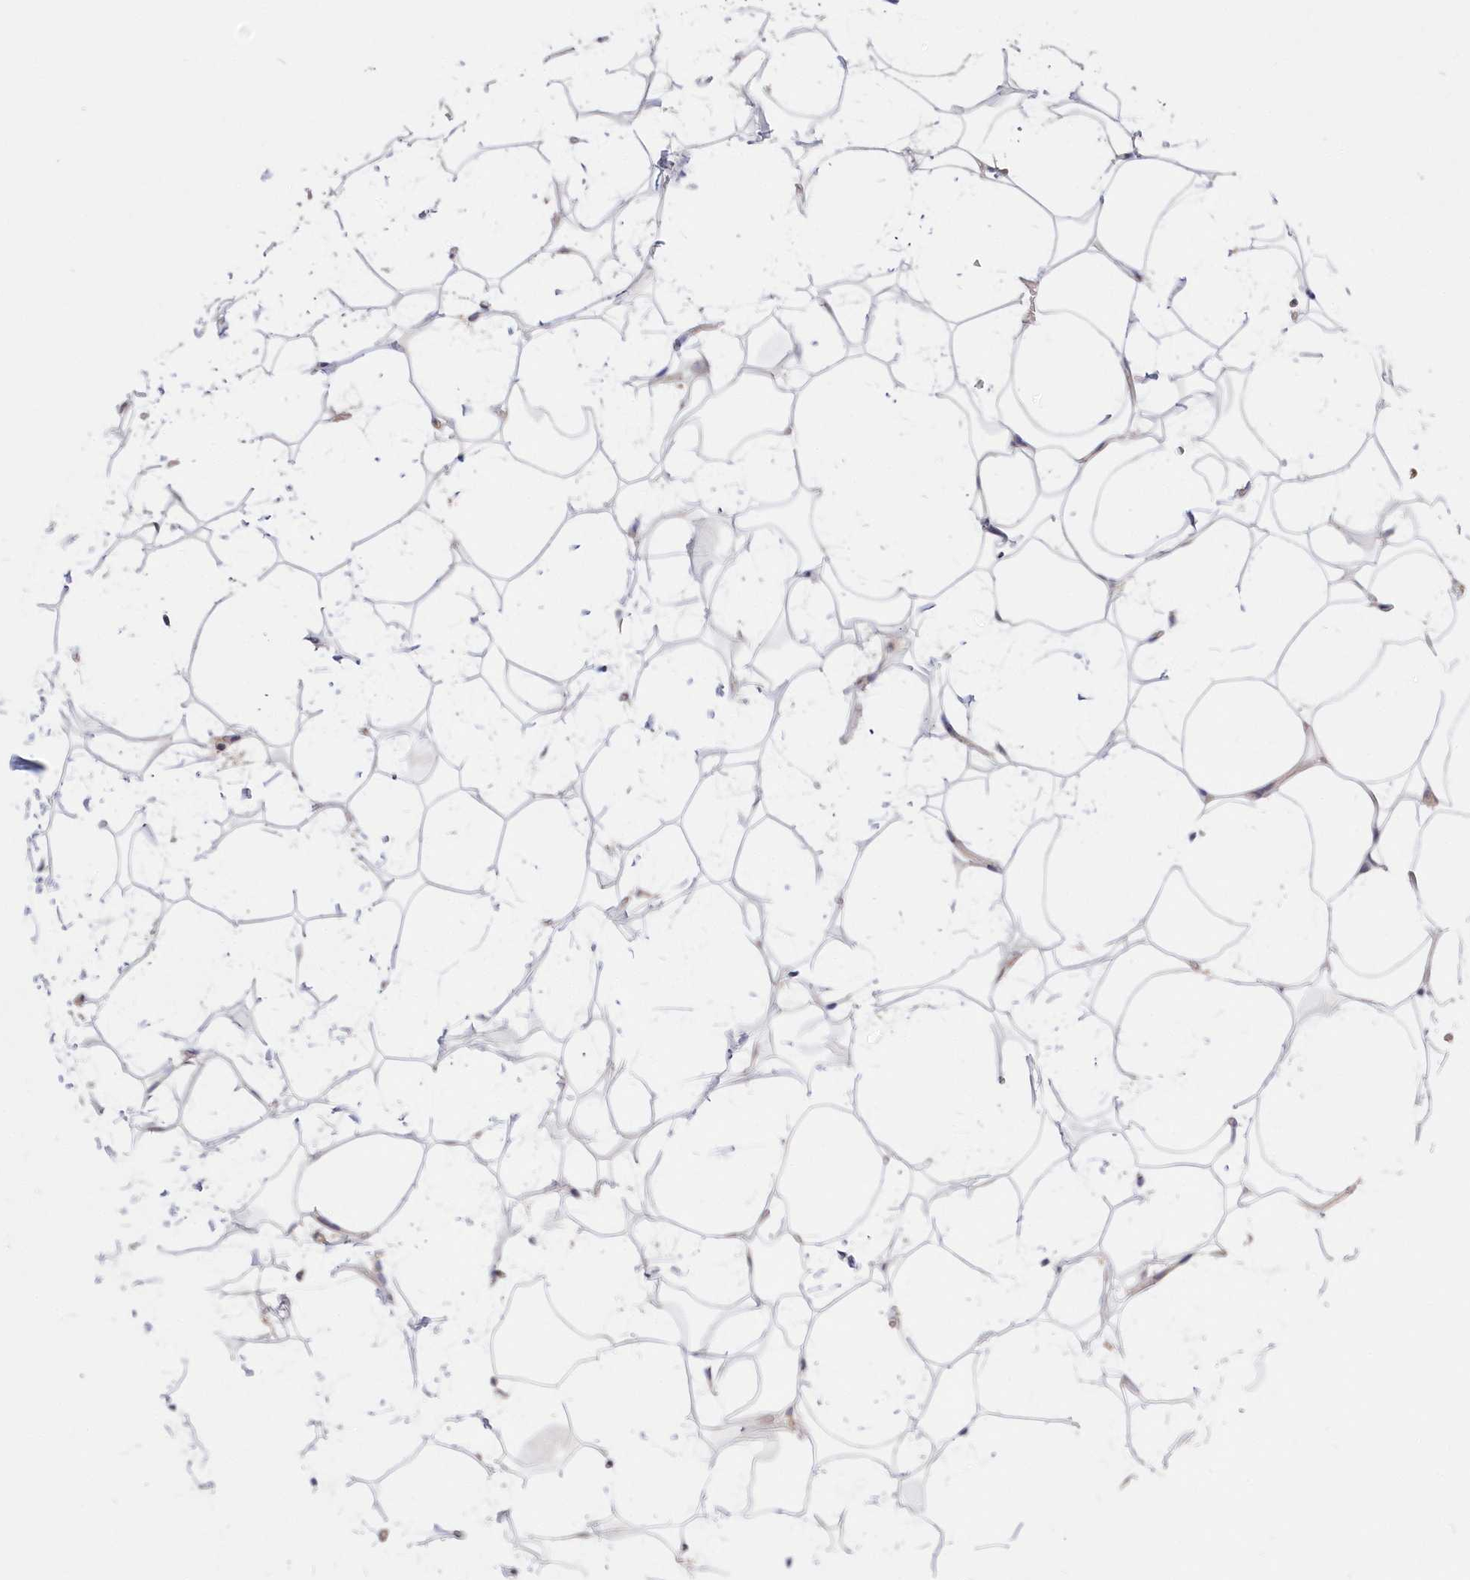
{"staining": {"intensity": "weak", "quantity": "25%-75%", "location": "cytoplasmic/membranous"}, "tissue": "adipose tissue", "cell_type": "Adipocytes", "image_type": "normal", "snomed": [{"axis": "morphology", "description": "Normal tissue, NOS"}, {"axis": "topography", "description": "Breast"}], "caption": "An IHC image of unremarkable tissue is shown. Protein staining in brown highlights weak cytoplasmic/membranous positivity in adipose tissue within adipocytes.", "gene": "KATNA1", "patient": {"sex": "female", "age": 26}}